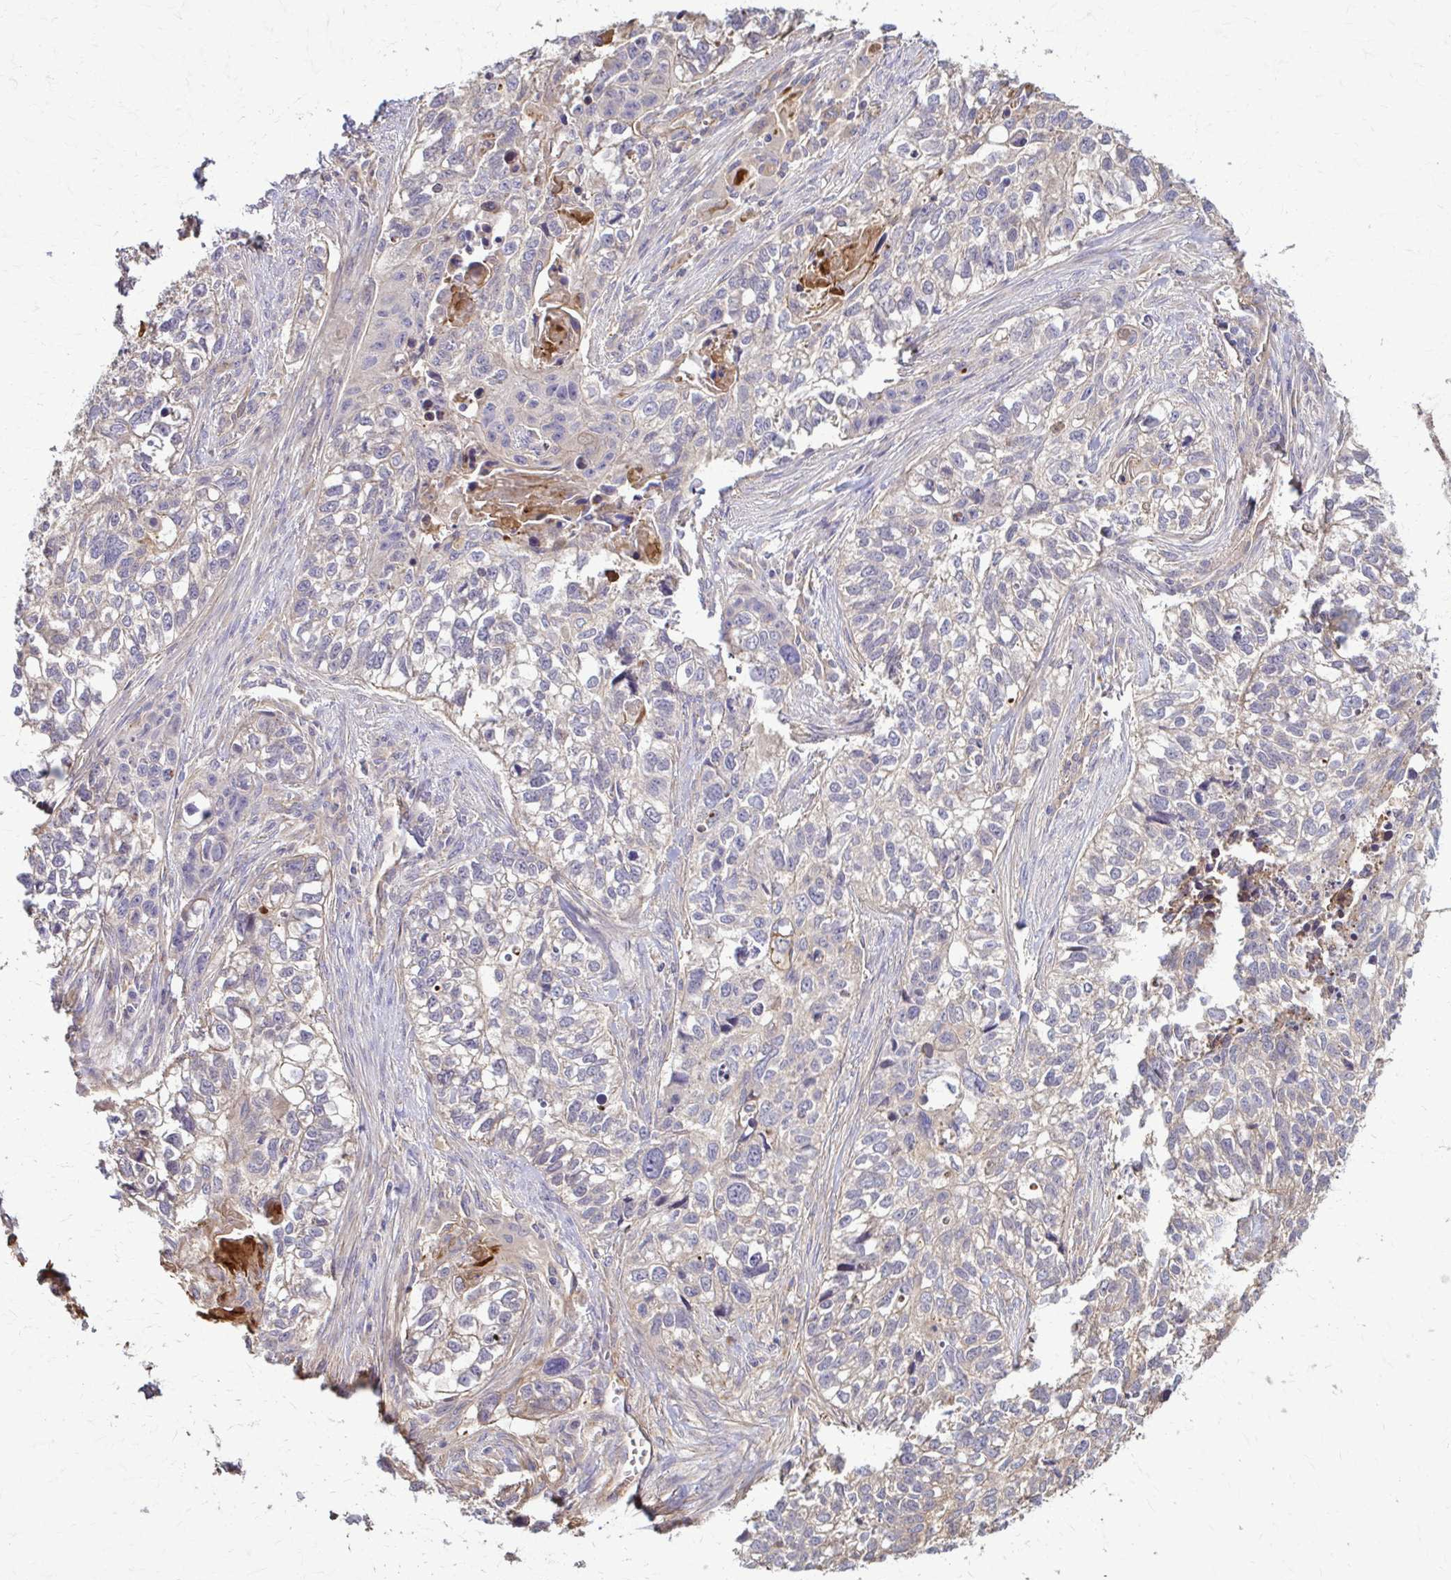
{"staining": {"intensity": "negative", "quantity": "none", "location": "none"}, "tissue": "lung cancer", "cell_type": "Tumor cells", "image_type": "cancer", "snomed": [{"axis": "morphology", "description": "Squamous cell carcinoma, NOS"}, {"axis": "topography", "description": "Lung"}], "caption": "This is an immunohistochemistry micrograph of lung cancer (squamous cell carcinoma). There is no expression in tumor cells.", "gene": "DSP", "patient": {"sex": "male", "age": 74}}